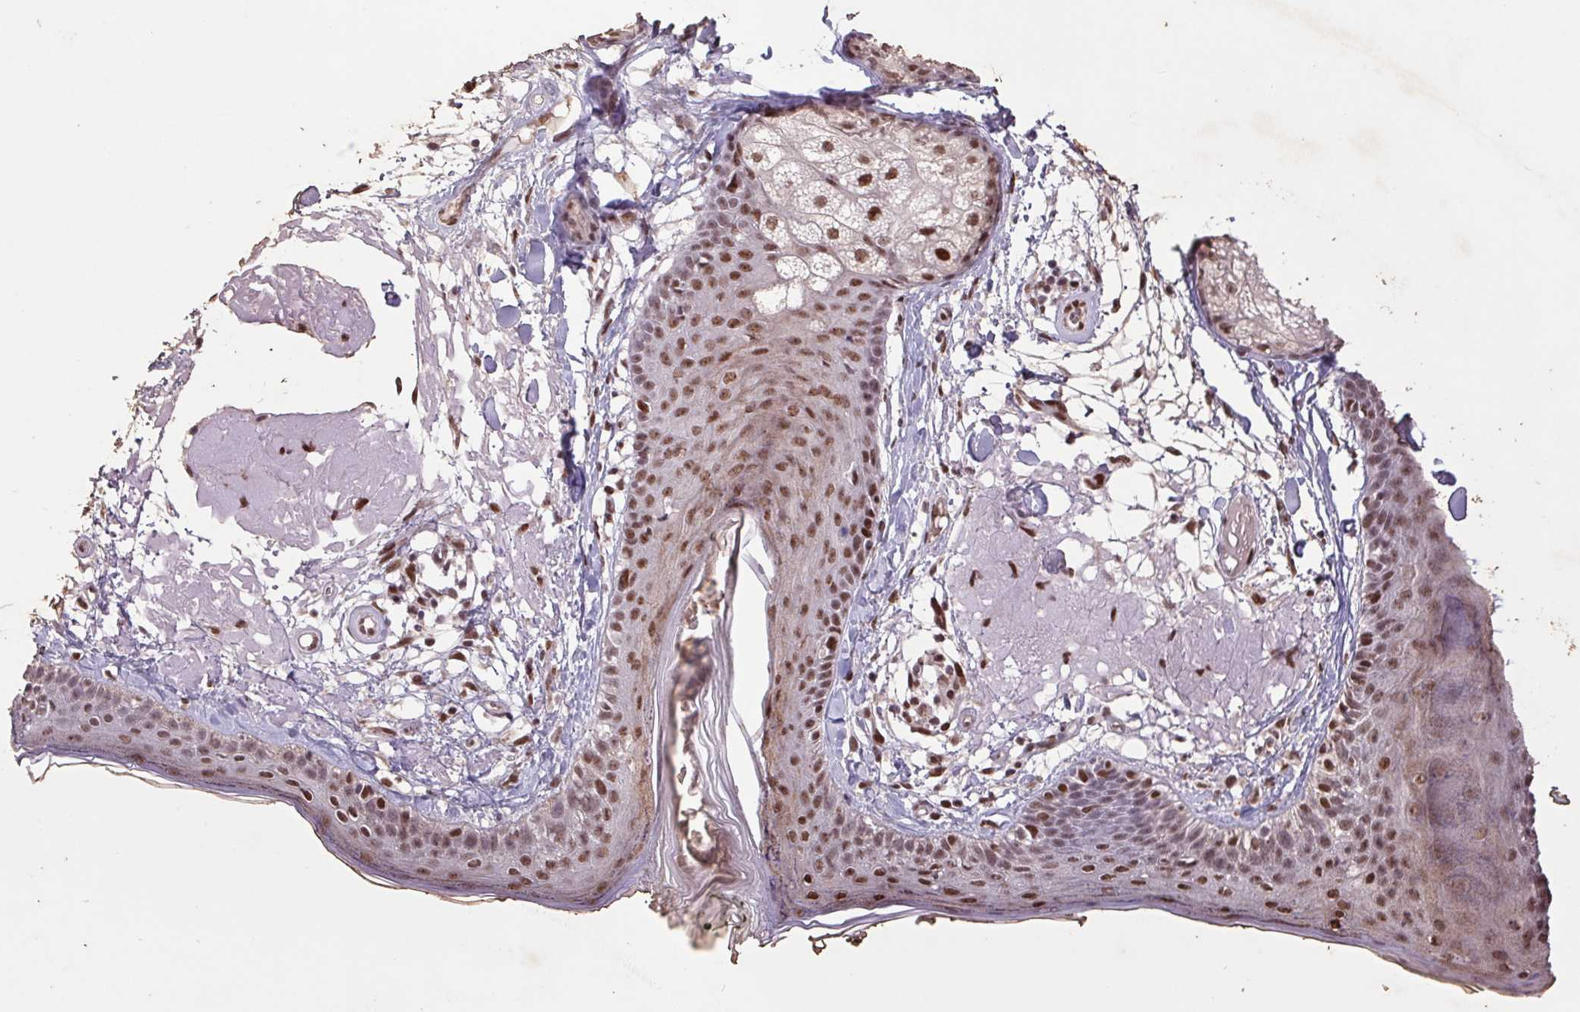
{"staining": {"intensity": "strong", "quantity": ">75%", "location": "nuclear"}, "tissue": "skin", "cell_type": "Fibroblasts", "image_type": "normal", "snomed": [{"axis": "morphology", "description": "Normal tissue, NOS"}, {"axis": "topography", "description": "Skin"}], "caption": "Strong nuclear staining is appreciated in approximately >75% of fibroblasts in benign skin.", "gene": "LDLRAD4", "patient": {"sex": "male", "age": 76}}